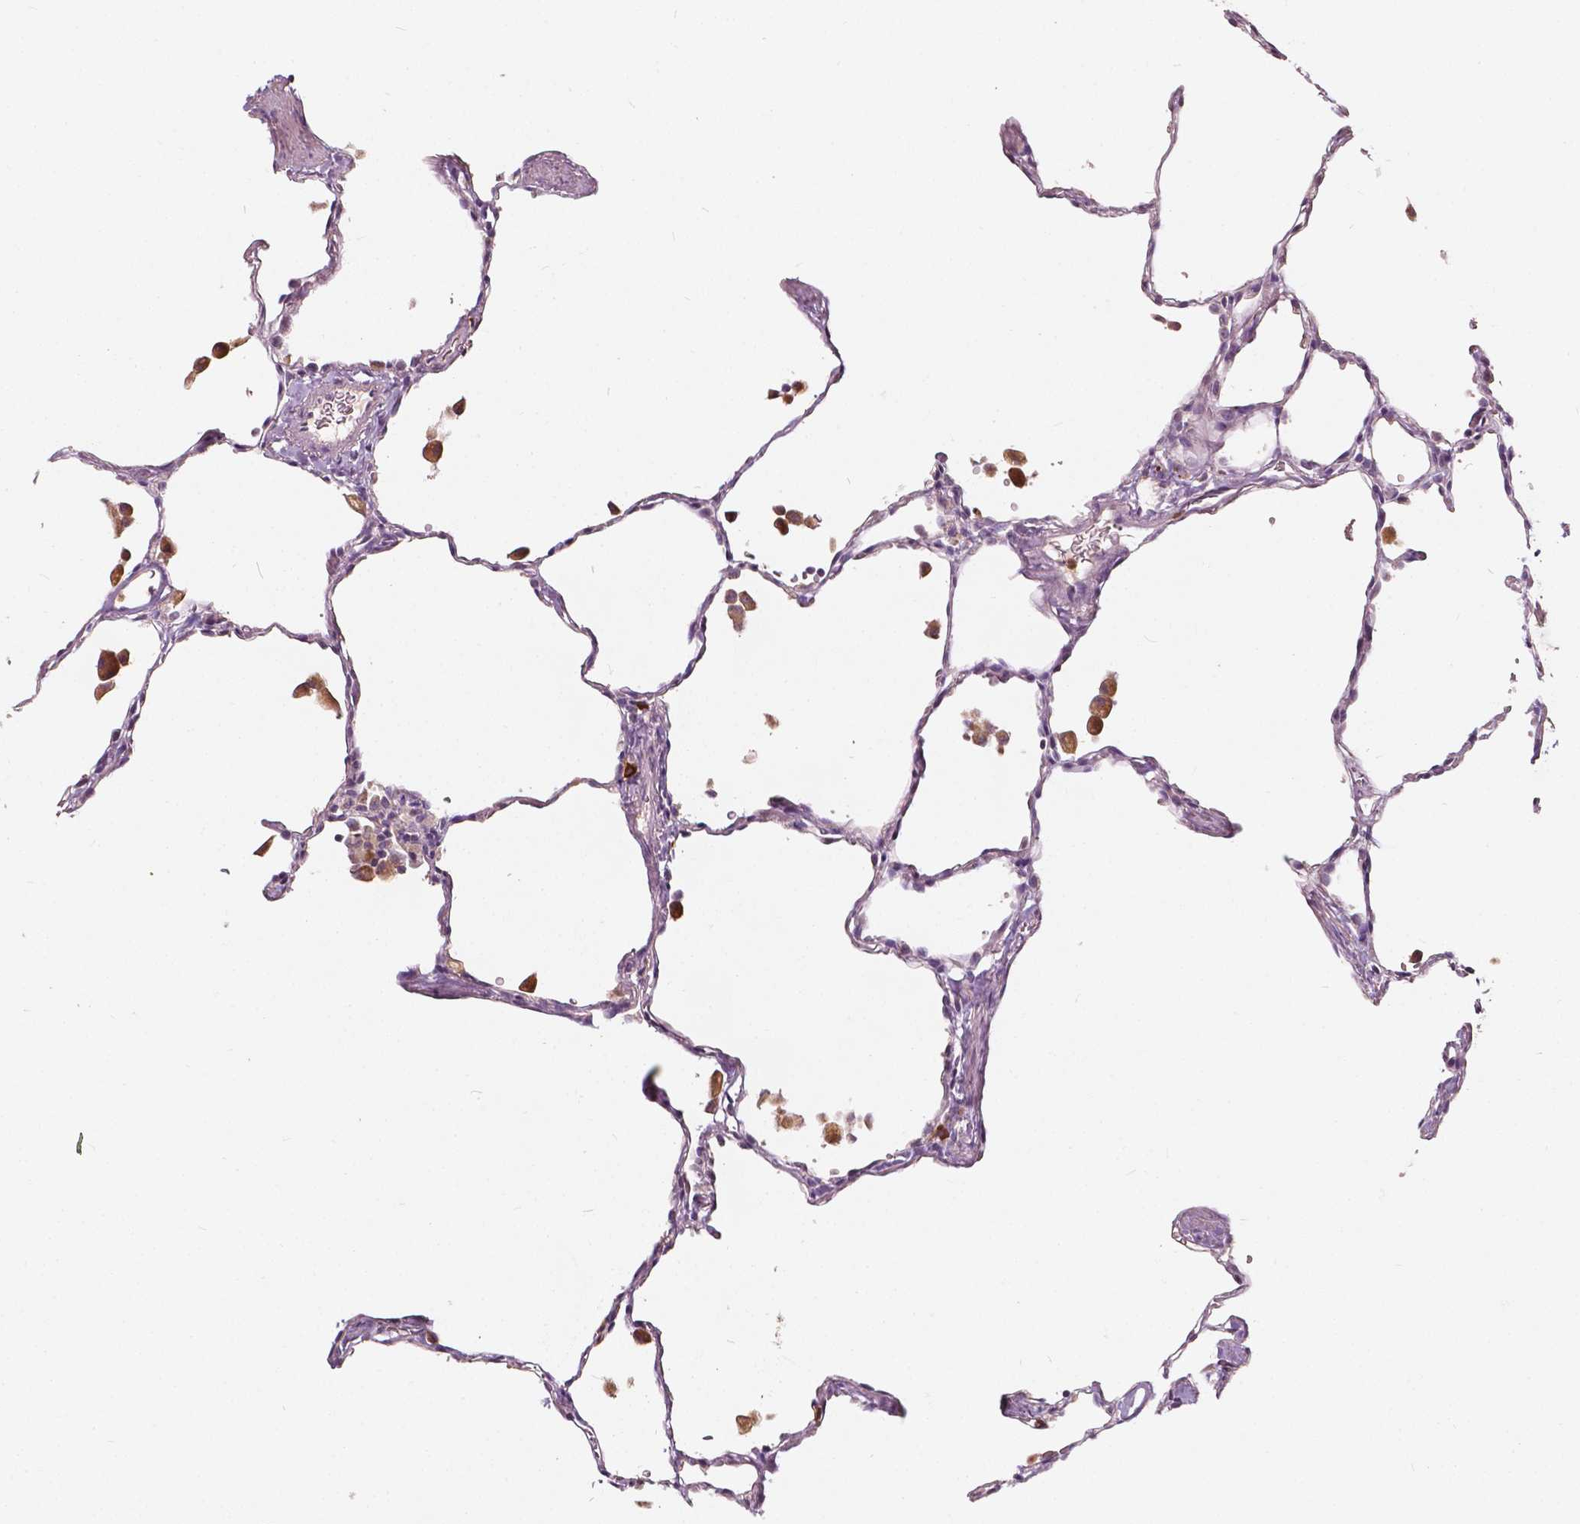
{"staining": {"intensity": "negative", "quantity": "none", "location": "none"}, "tissue": "lung", "cell_type": "Alveolar cells", "image_type": "normal", "snomed": [{"axis": "morphology", "description": "Normal tissue, NOS"}, {"axis": "topography", "description": "Lung"}], "caption": "The histopathology image shows no significant positivity in alveolar cells of lung. Brightfield microscopy of IHC stained with DAB (3,3'-diaminobenzidine) (brown) and hematoxylin (blue), captured at high magnification.", "gene": "NPC1L1", "patient": {"sex": "female", "age": 47}}